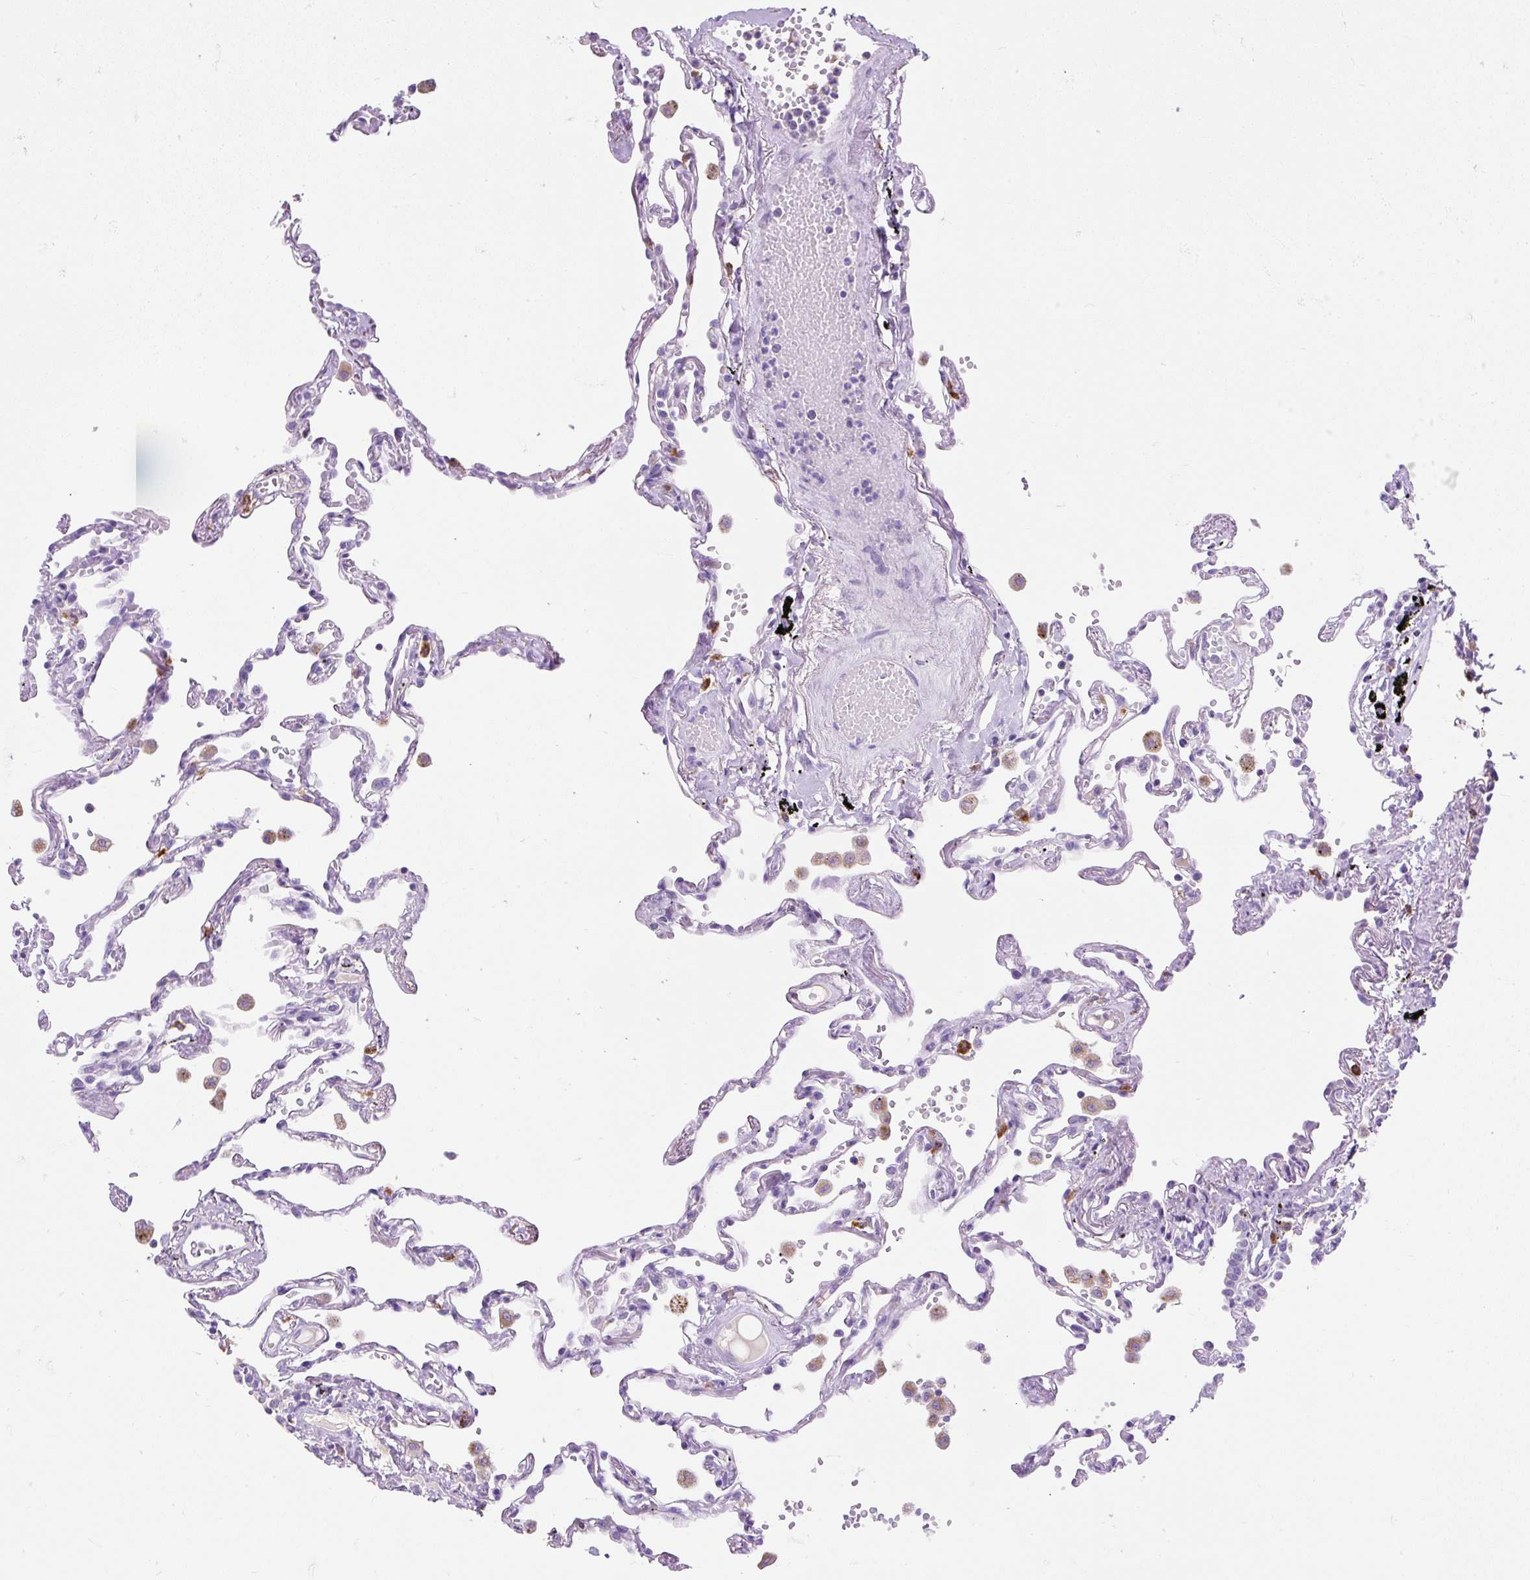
{"staining": {"intensity": "moderate", "quantity": "<25%", "location": "cytoplasmic/membranous"}, "tissue": "lung", "cell_type": "Alveolar cells", "image_type": "normal", "snomed": [{"axis": "morphology", "description": "Normal tissue, NOS"}, {"axis": "topography", "description": "Lung"}], "caption": "Lung stained for a protein (brown) displays moderate cytoplasmic/membranous positive expression in about <25% of alveolar cells.", "gene": "HEXB", "patient": {"sex": "female", "age": 67}}